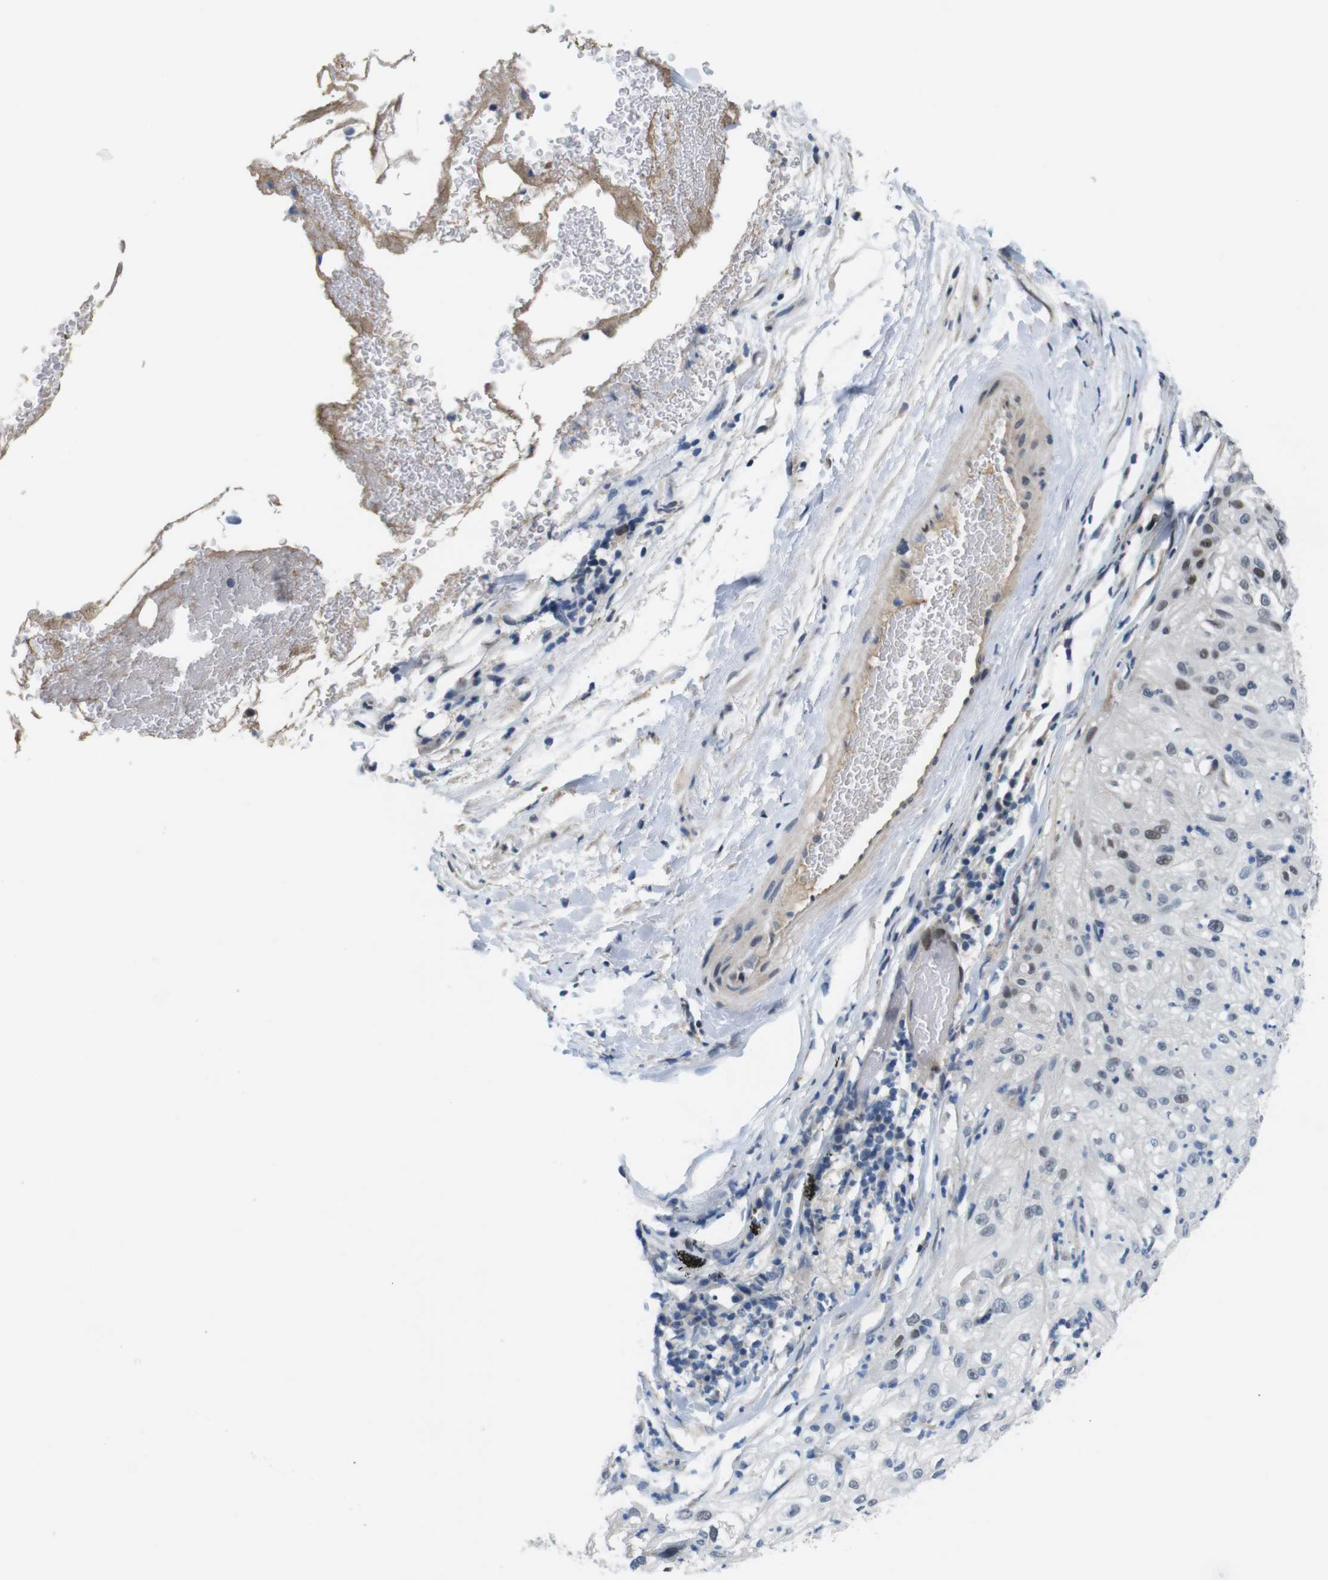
{"staining": {"intensity": "weak", "quantity": "<25%", "location": "nuclear"}, "tissue": "lung cancer", "cell_type": "Tumor cells", "image_type": "cancer", "snomed": [{"axis": "morphology", "description": "Inflammation, NOS"}, {"axis": "morphology", "description": "Squamous cell carcinoma, NOS"}, {"axis": "topography", "description": "Lymph node"}, {"axis": "topography", "description": "Soft tissue"}, {"axis": "topography", "description": "Lung"}], "caption": "Lung cancer stained for a protein using immunohistochemistry shows no expression tumor cells.", "gene": "SMCO2", "patient": {"sex": "male", "age": 66}}